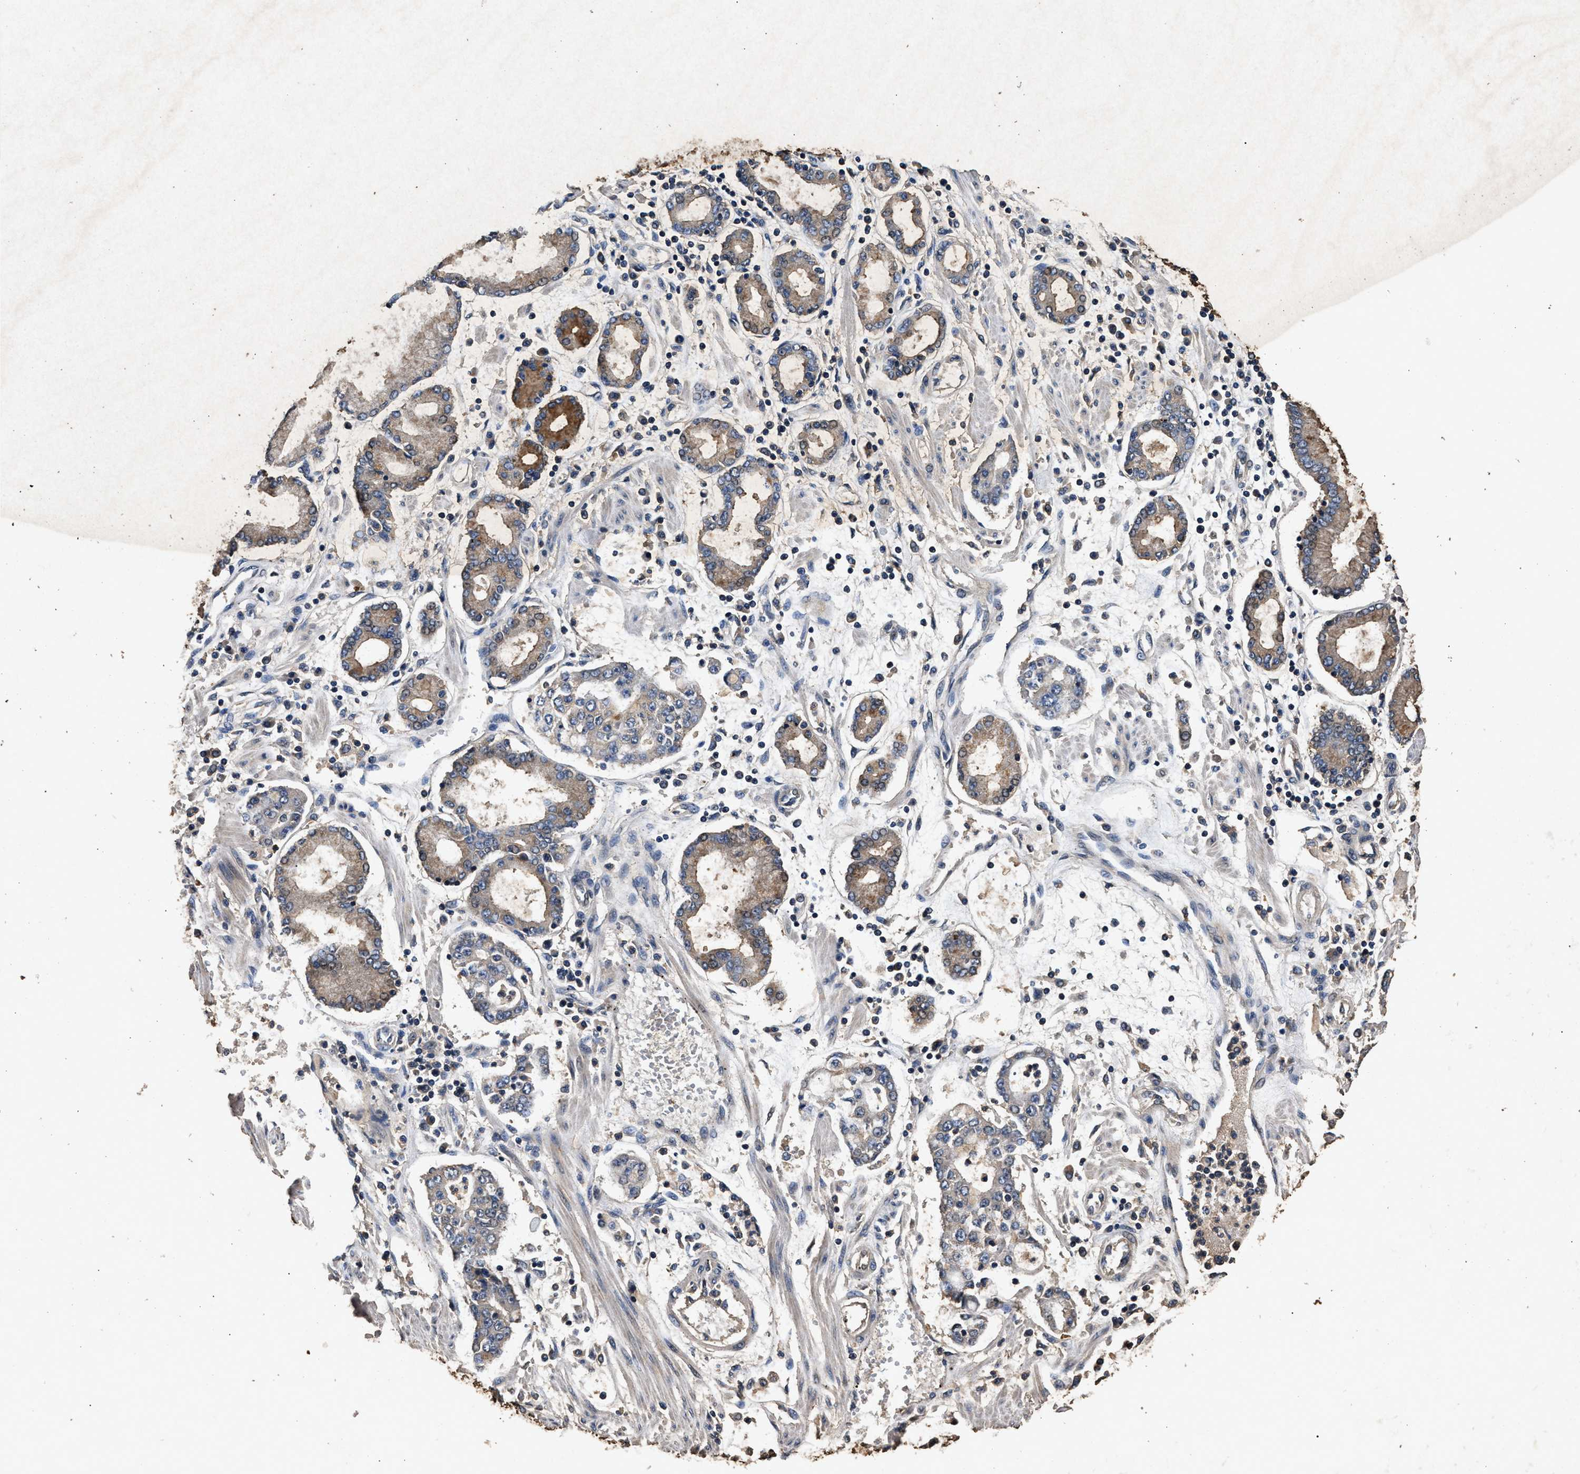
{"staining": {"intensity": "moderate", "quantity": "<25%", "location": "cytoplasmic/membranous"}, "tissue": "stomach cancer", "cell_type": "Tumor cells", "image_type": "cancer", "snomed": [{"axis": "morphology", "description": "Adenocarcinoma, NOS"}, {"axis": "topography", "description": "Stomach"}], "caption": "The immunohistochemical stain shows moderate cytoplasmic/membranous positivity in tumor cells of adenocarcinoma (stomach) tissue. (brown staining indicates protein expression, while blue staining denotes nuclei).", "gene": "PPP1CC", "patient": {"sex": "male", "age": 76}}